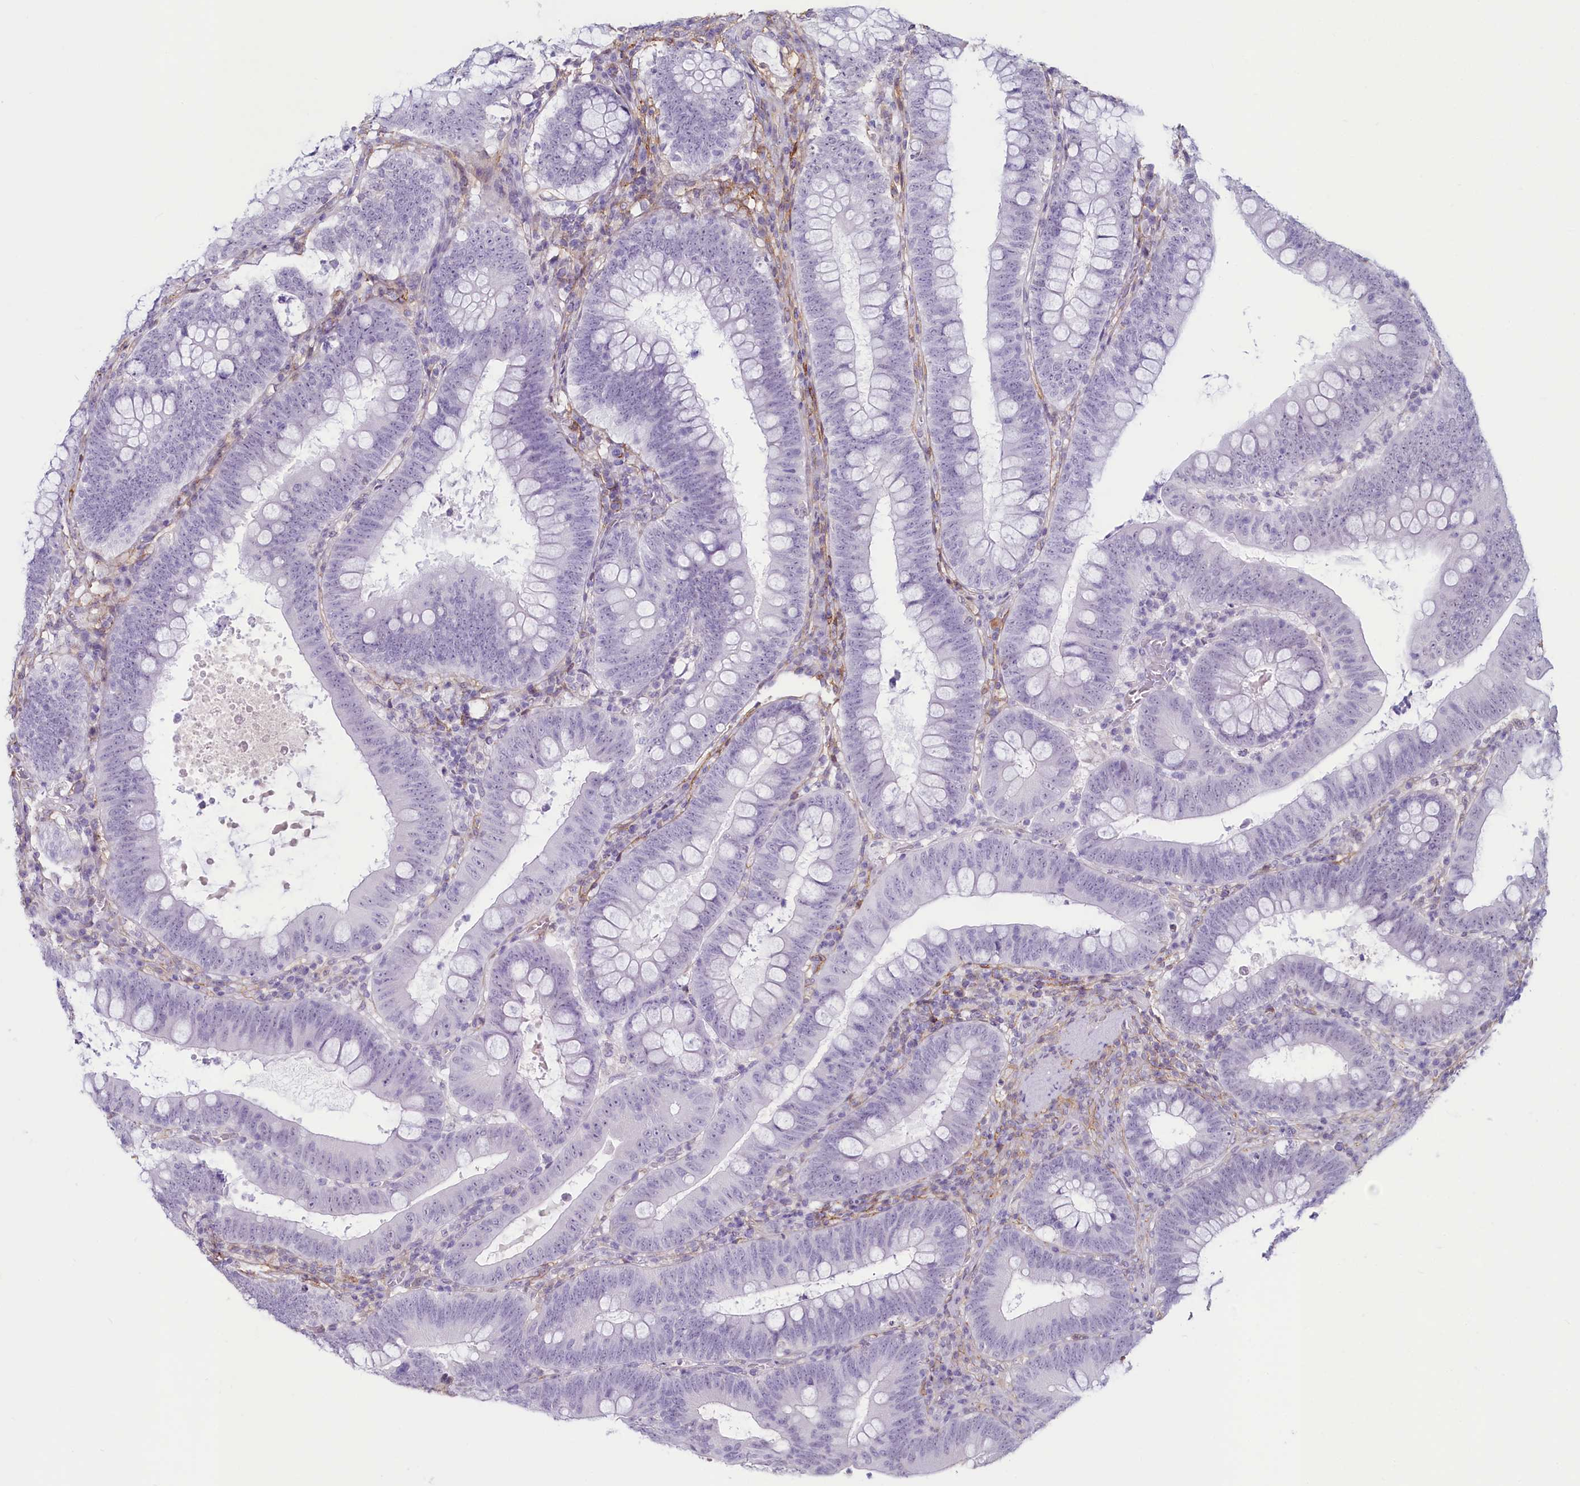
{"staining": {"intensity": "negative", "quantity": "none", "location": "none"}, "tissue": "colorectal cancer", "cell_type": "Tumor cells", "image_type": "cancer", "snomed": [{"axis": "morphology", "description": "Normal tissue, NOS"}, {"axis": "topography", "description": "Colon"}], "caption": "Image shows no significant protein positivity in tumor cells of colorectal cancer.", "gene": "PROCR", "patient": {"sex": "female", "age": 82}}